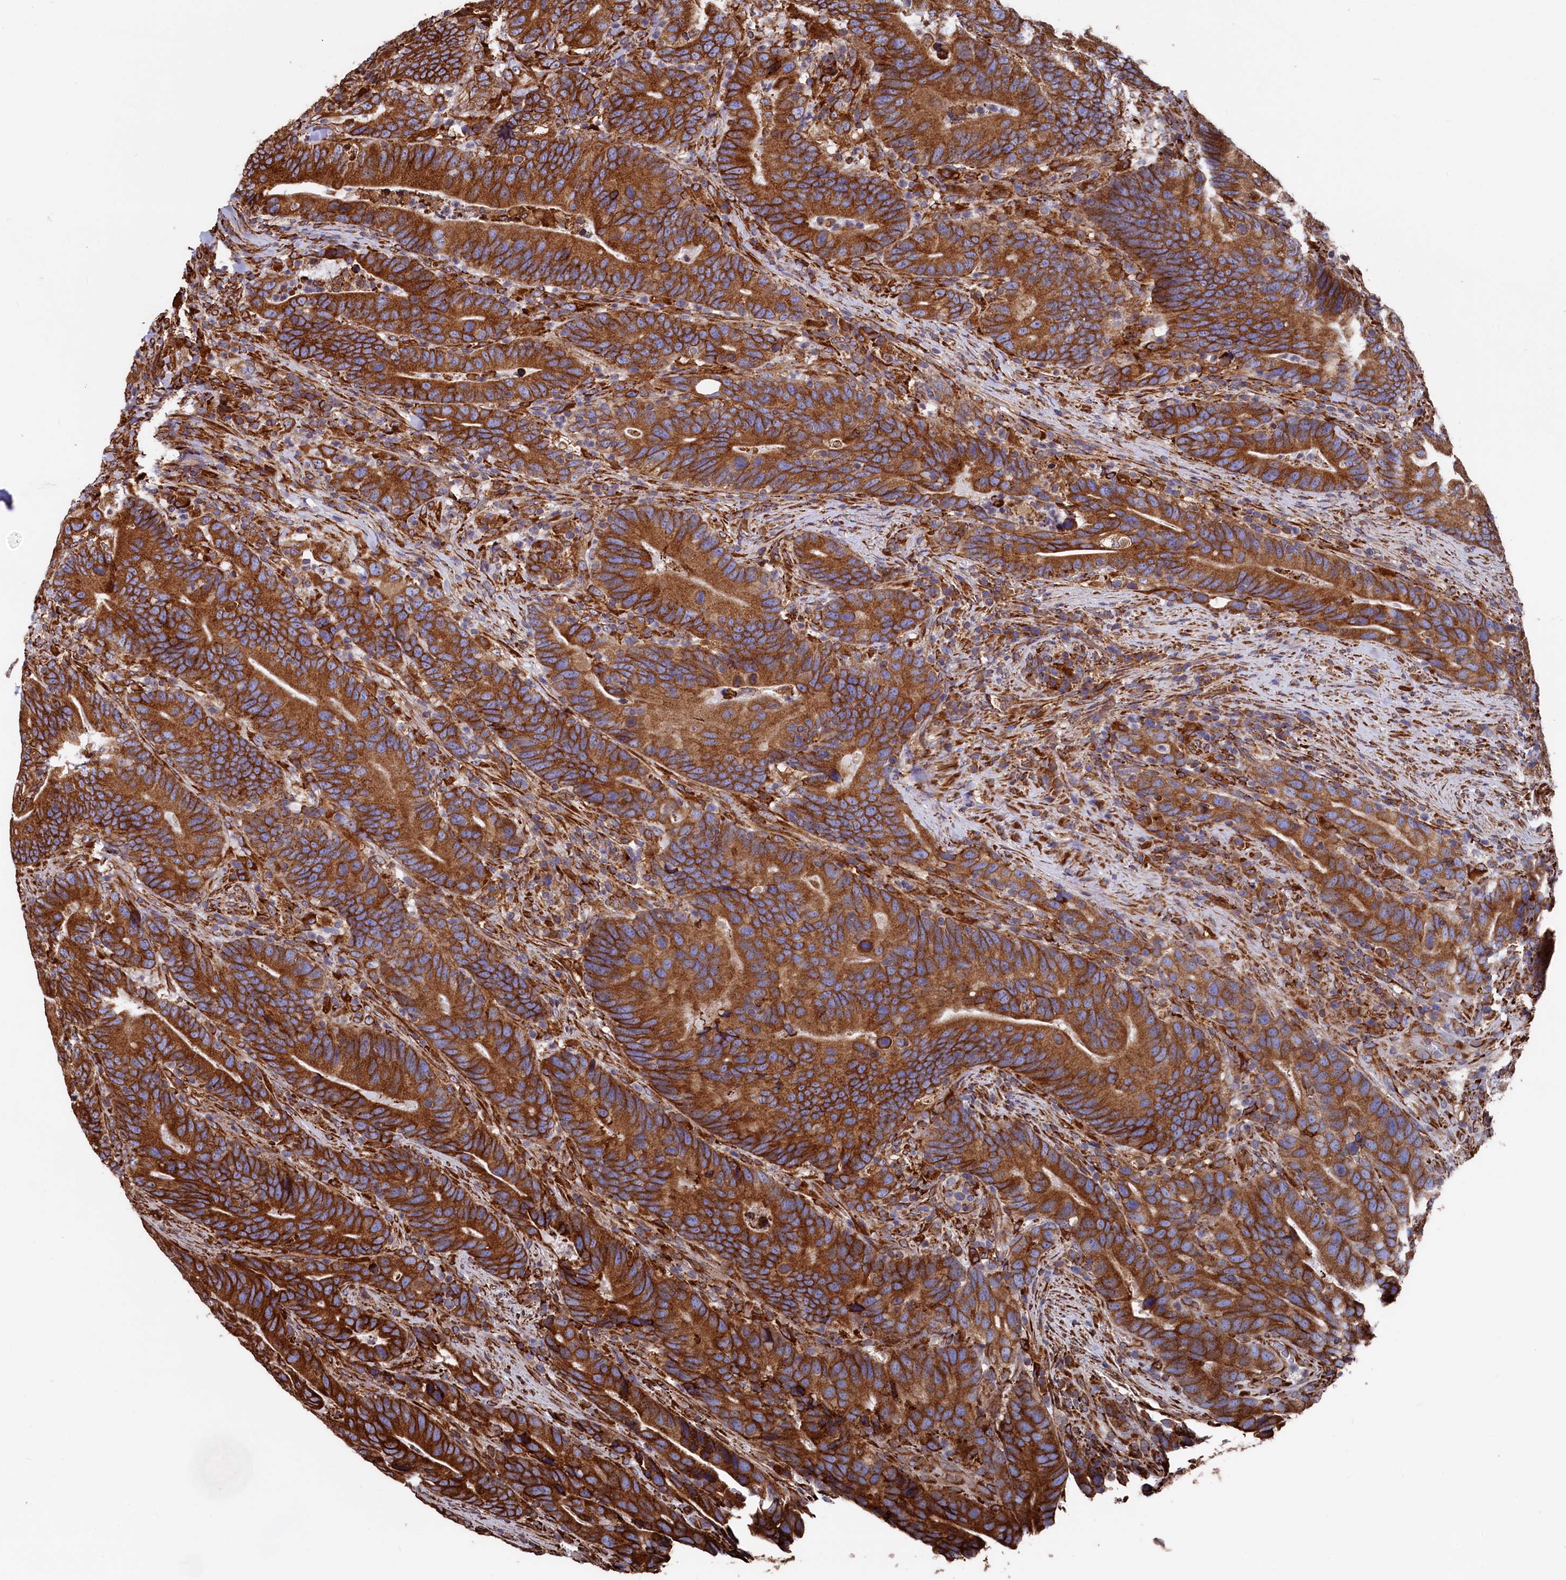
{"staining": {"intensity": "strong", "quantity": ">75%", "location": "cytoplasmic/membranous"}, "tissue": "colorectal cancer", "cell_type": "Tumor cells", "image_type": "cancer", "snomed": [{"axis": "morphology", "description": "Adenocarcinoma, NOS"}, {"axis": "topography", "description": "Colon"}], "caption": "A micrograph showing strong cytoplasmic/membranous positivity in about >75% of tumor cells in colorectal adenocarcinoma, as visualized by brown immunohistochemical staining.", "gene": "NEURL1B", "patient": {"sex": "female", "age": 66}}